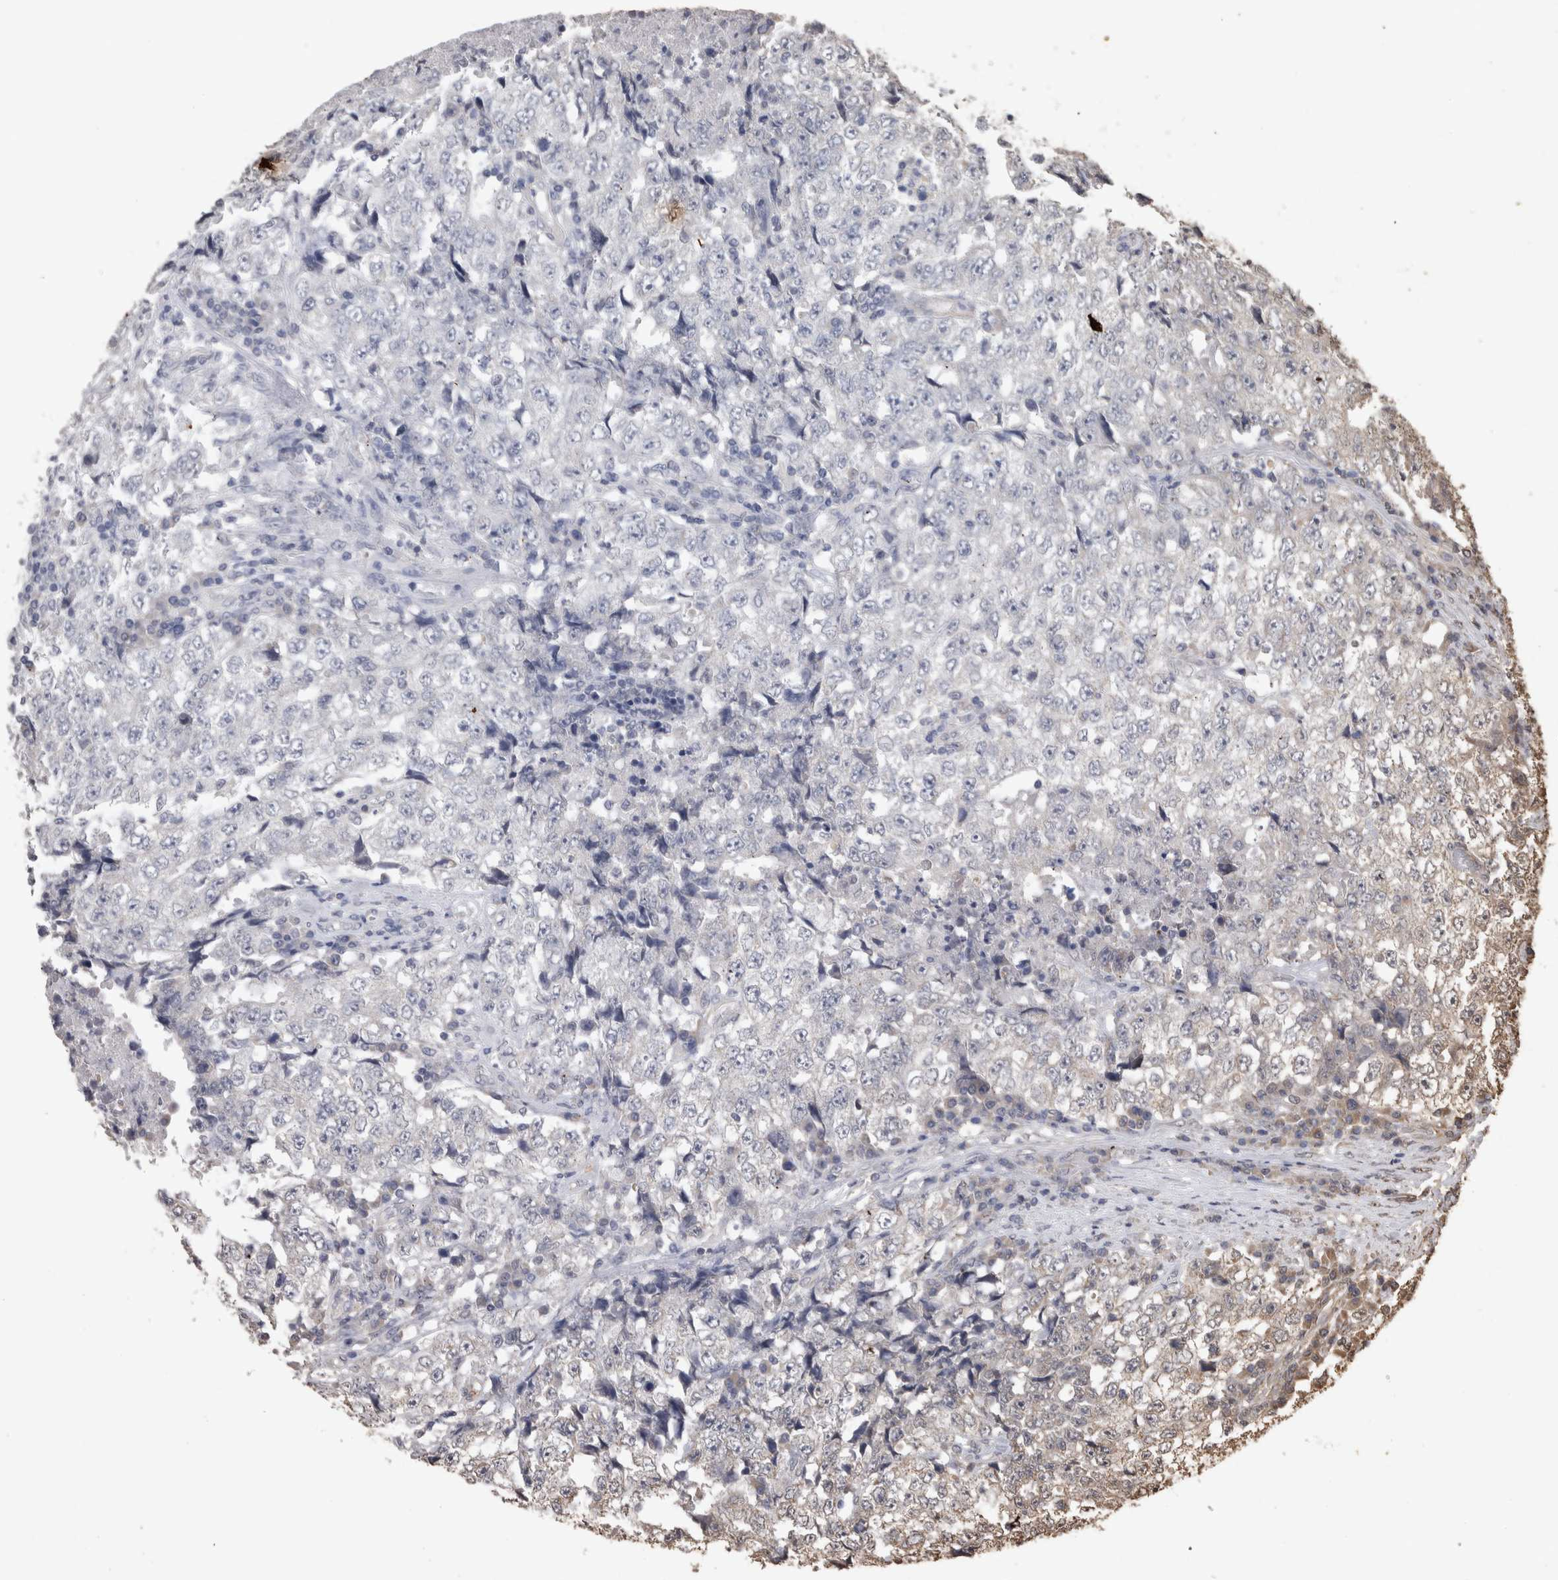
{"staining": {"intensity": "negative", "quantity": "none", "location": "none"}, "tissue": "testis cancer", "cell_type": "Tumor cells", "image_type": "cancer", "snomed": [{"axis": "morphology", "description": "Necrosis, NOS"}, {"axis": "morphology", "description": "Carcinoma, Embryonal, NOS"}, {"axis": "topography", "description": "Testis"}], "caption": "Immunohistochemical staining of human embryonal carcinoma (testis) displays no significant positivity in tumor cells. (DAB immunohistochemistry (IHC) with hematoxylin counter stain).", "gene": "SOCS5", "patient": {"sex": "male", "age": 19}}